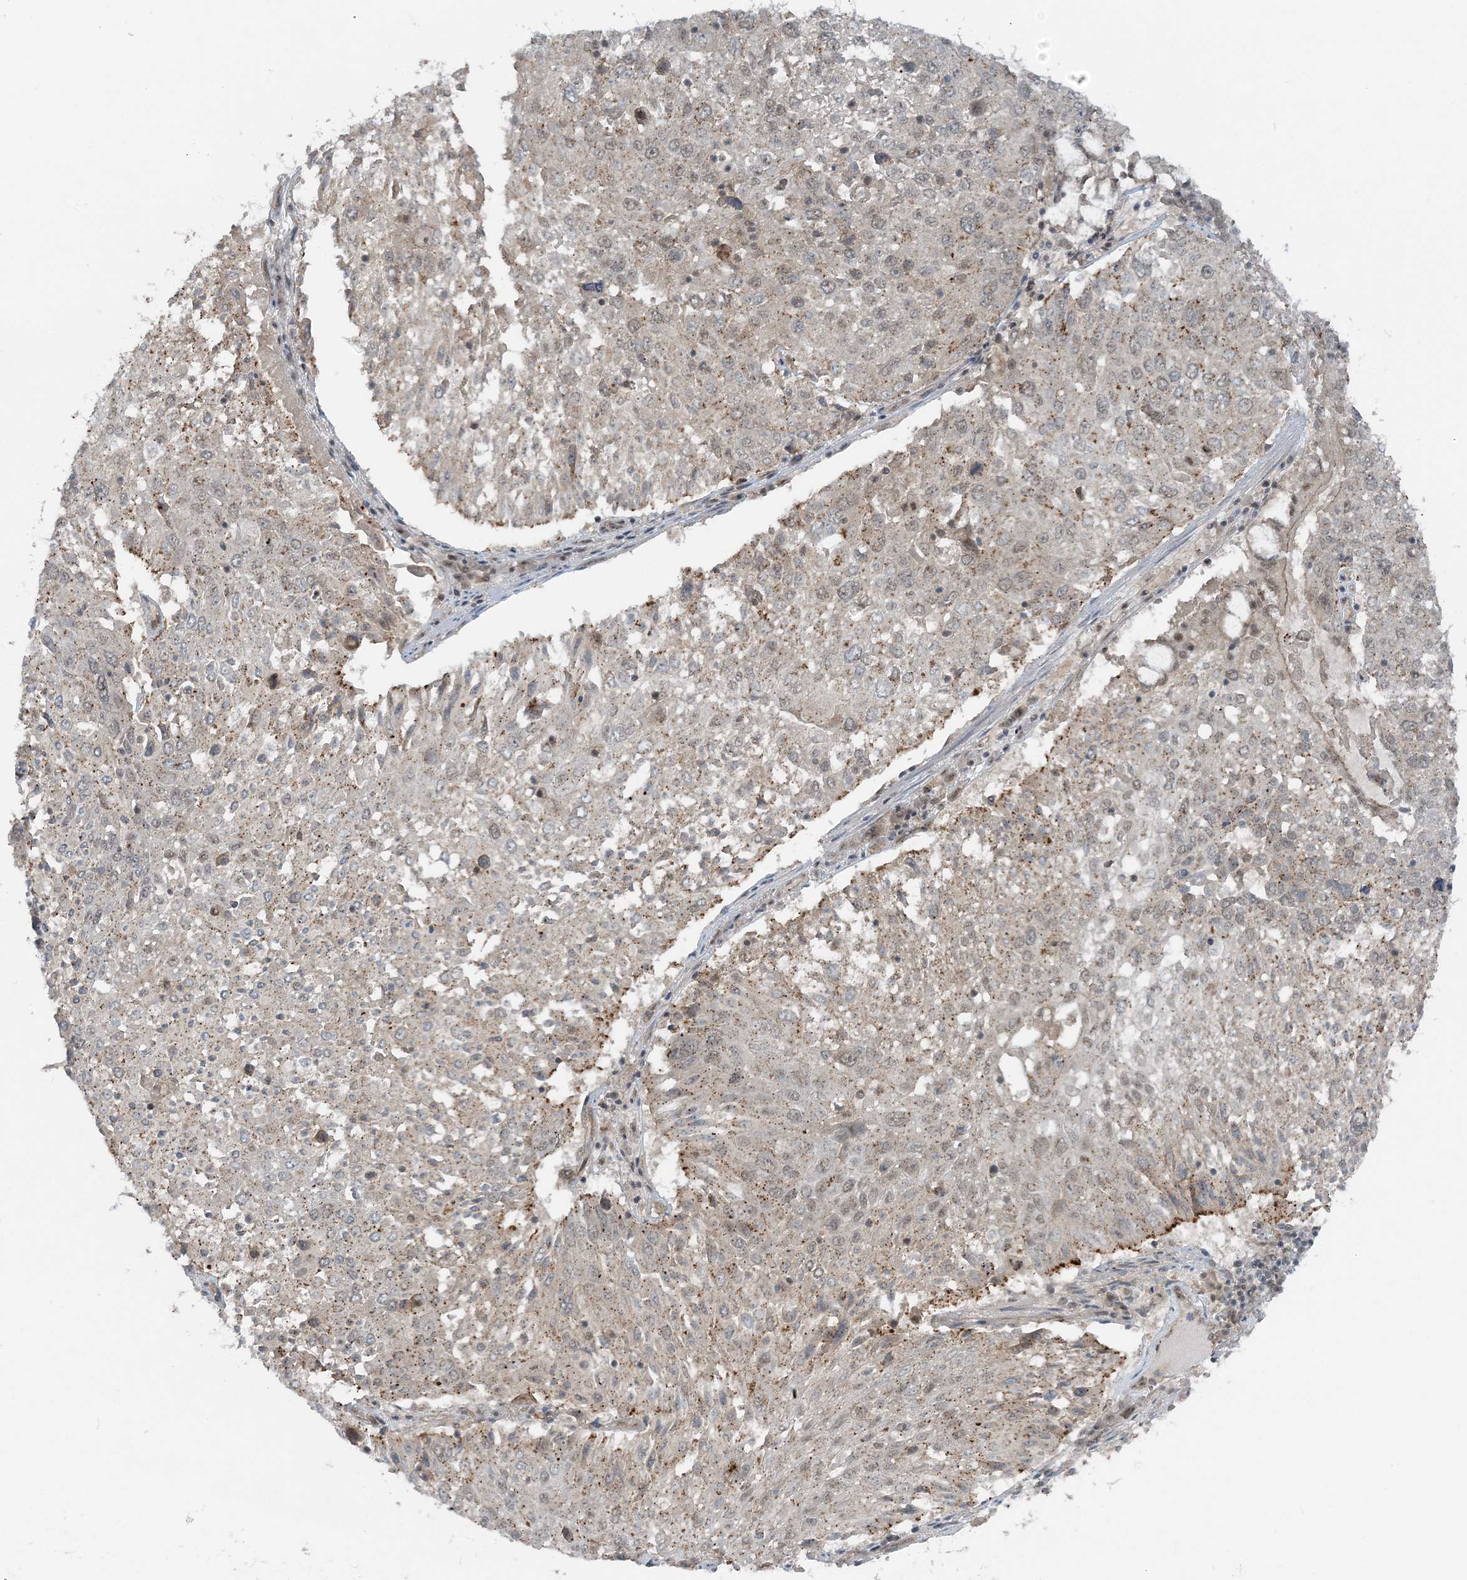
{"staining": {"intensity": "weak", "quantity": "<25%", "location": "cytoplasmic/membranous,nuclear"}, "tissue": "lung cancer", "cell_type": "Tumor cells", "image_type": "cancer", "snomed": [{"axis": "morphology", "description": "Squamous cell carcinoma, NOS"}, {"axis": "topography", "description": "Lung"}], "caption": "High power microscopy histopathology image of an immunohistochemistry (IHC) micrograph of squamous cell carcinoma (lung), revealing no significant positivity in tumor cells.", "gene": "ATP11A", "patient": {"sex": "male", "age": 65}}